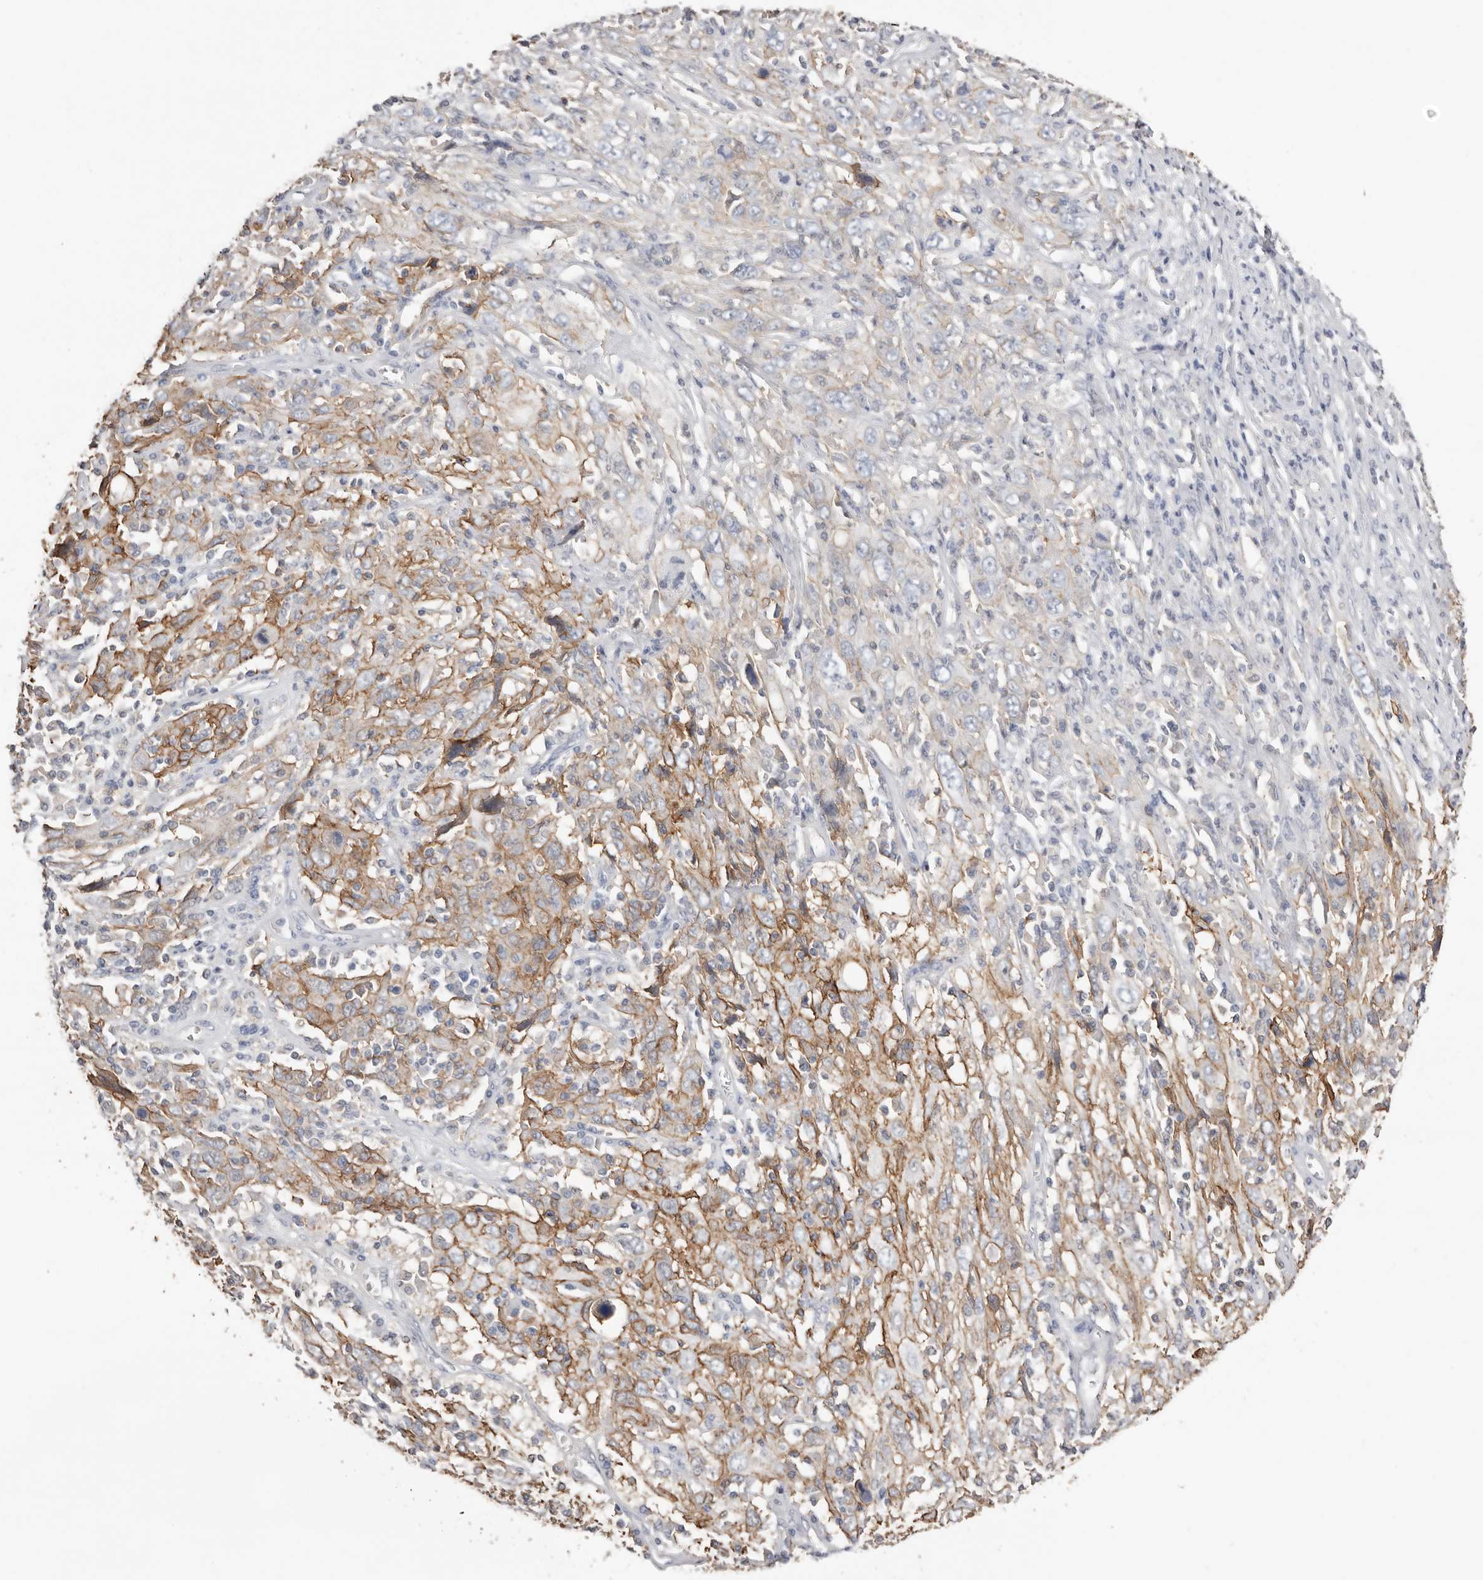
{"staining": {"intensity": "moderate", "quantity": "25%-75%", "location": "cytoplasmic/membranous"}, "tissue": "cervical cancer", "cell_type": "Tumor cells", "image_type": "cancer", "snomed": [{"axis": "morphology", "description": "Squamous cell carcinoma, NOS"}, {"axis": "topography", "description": "Cervix"}], "caption": "Squamous cell carcinoma (cervical) tissue displays moderate cytoplasmic/membranous staining in approximately 25%-75% of tumor cells, visualized by immunohistochemistry.", "gene": "S100A14", "patient": {"sex": "female", "age": 46}}